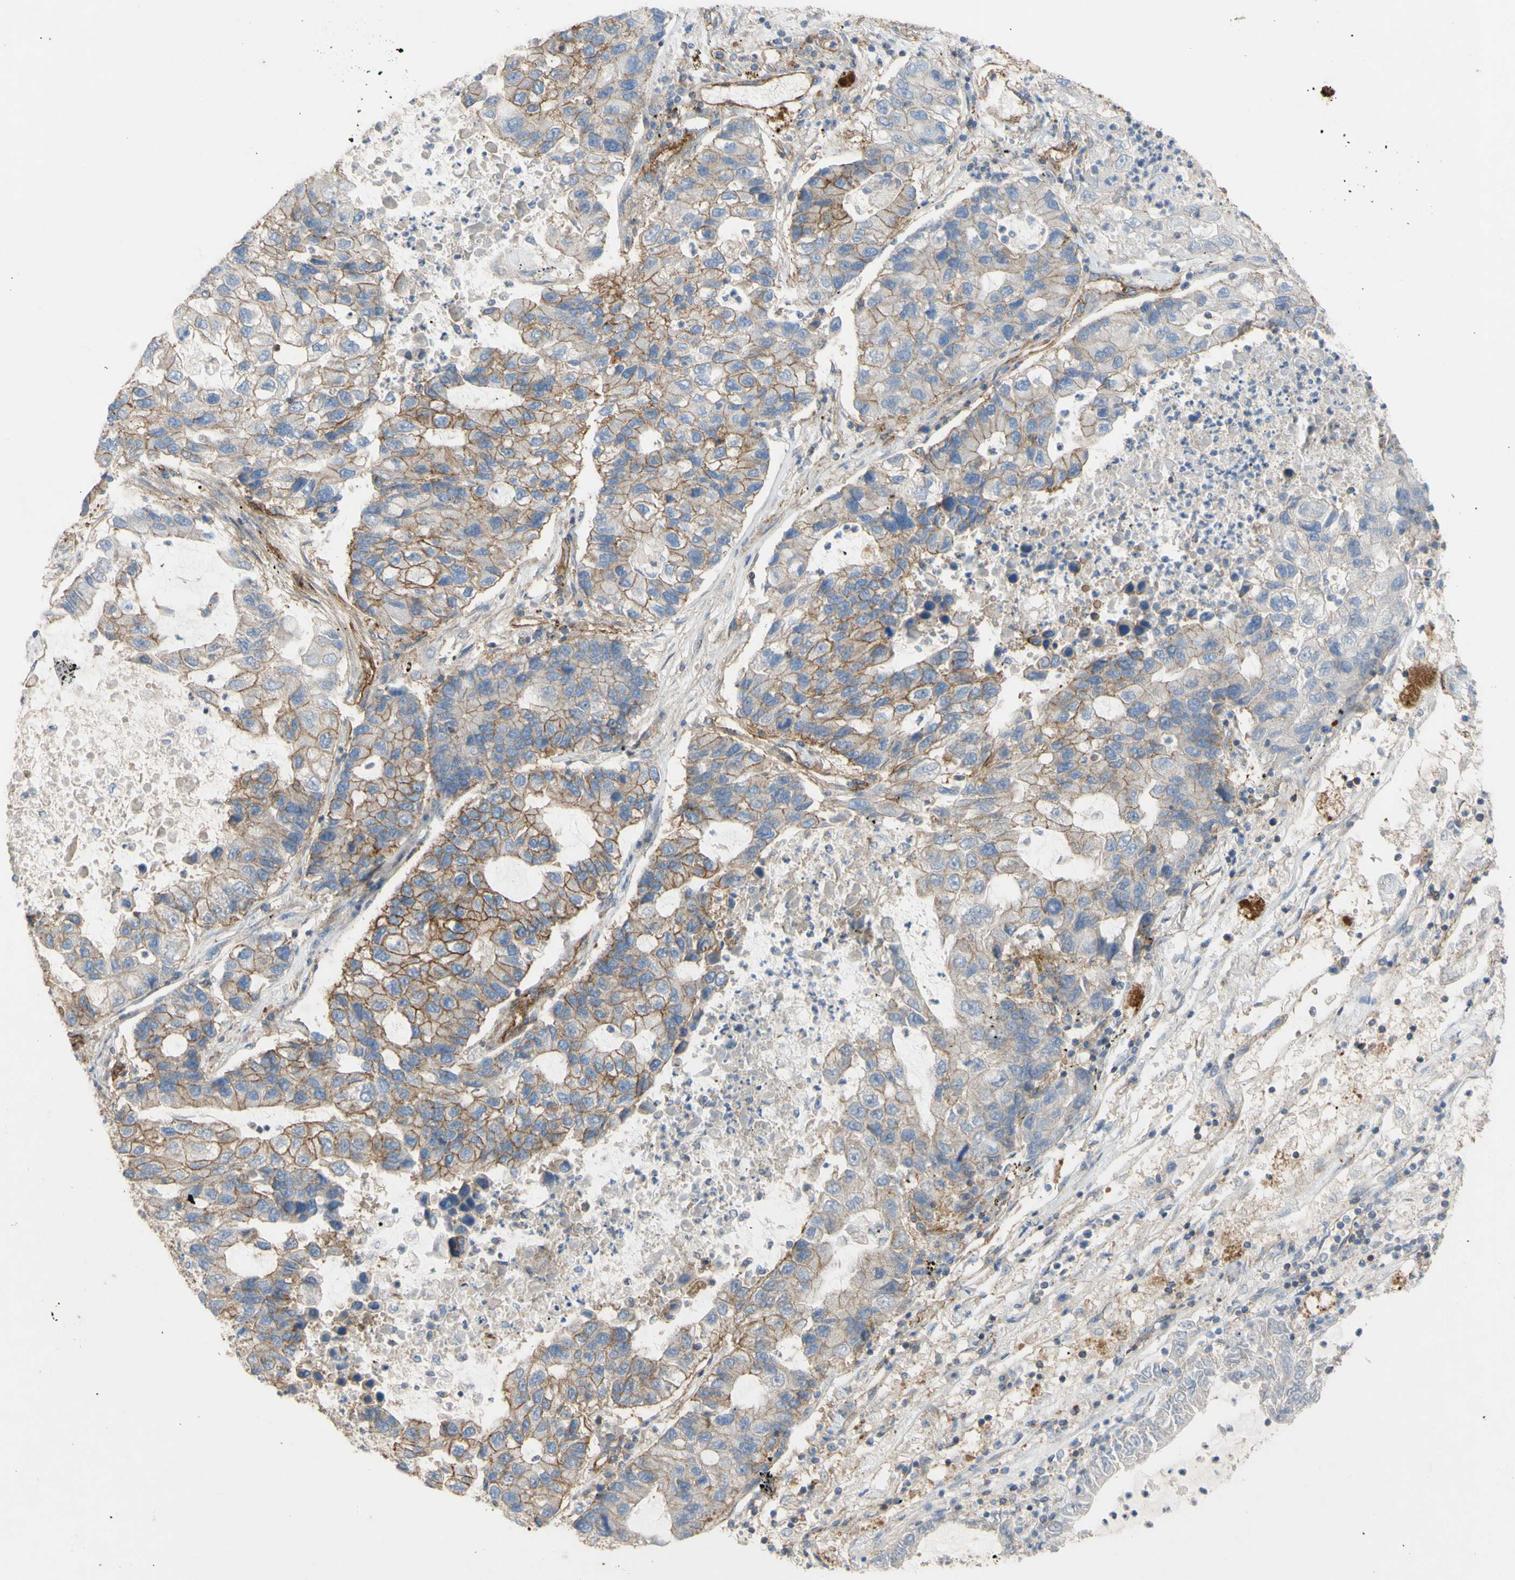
{"staining": {"intensity": "moderate", "quantity": "25%-75%", "location": "cytoplasmic/membranous"}, "tissue": "lung cancer", "cell_type": "Tumor cells", "image_type": "cancer", "snomed": [{"axis": "morphology", "description": "Adenocarcinoma, NOS"}, {"axis": "topography", "description": "Lung"}], "caption": "Immunohistochemistry (IHC) micrograph of neoplastic tissue: human lung cancer (adenocarcinoma) stained using IHC reveals medium levels of moderate protein expression localized specifically in the cytoplasmic/membranous of tumor cells, appearing as a cytoplasmic/membranous brown color.", "gene": "ATP2A3", "patient": {"sex": "female", "age": 51}}